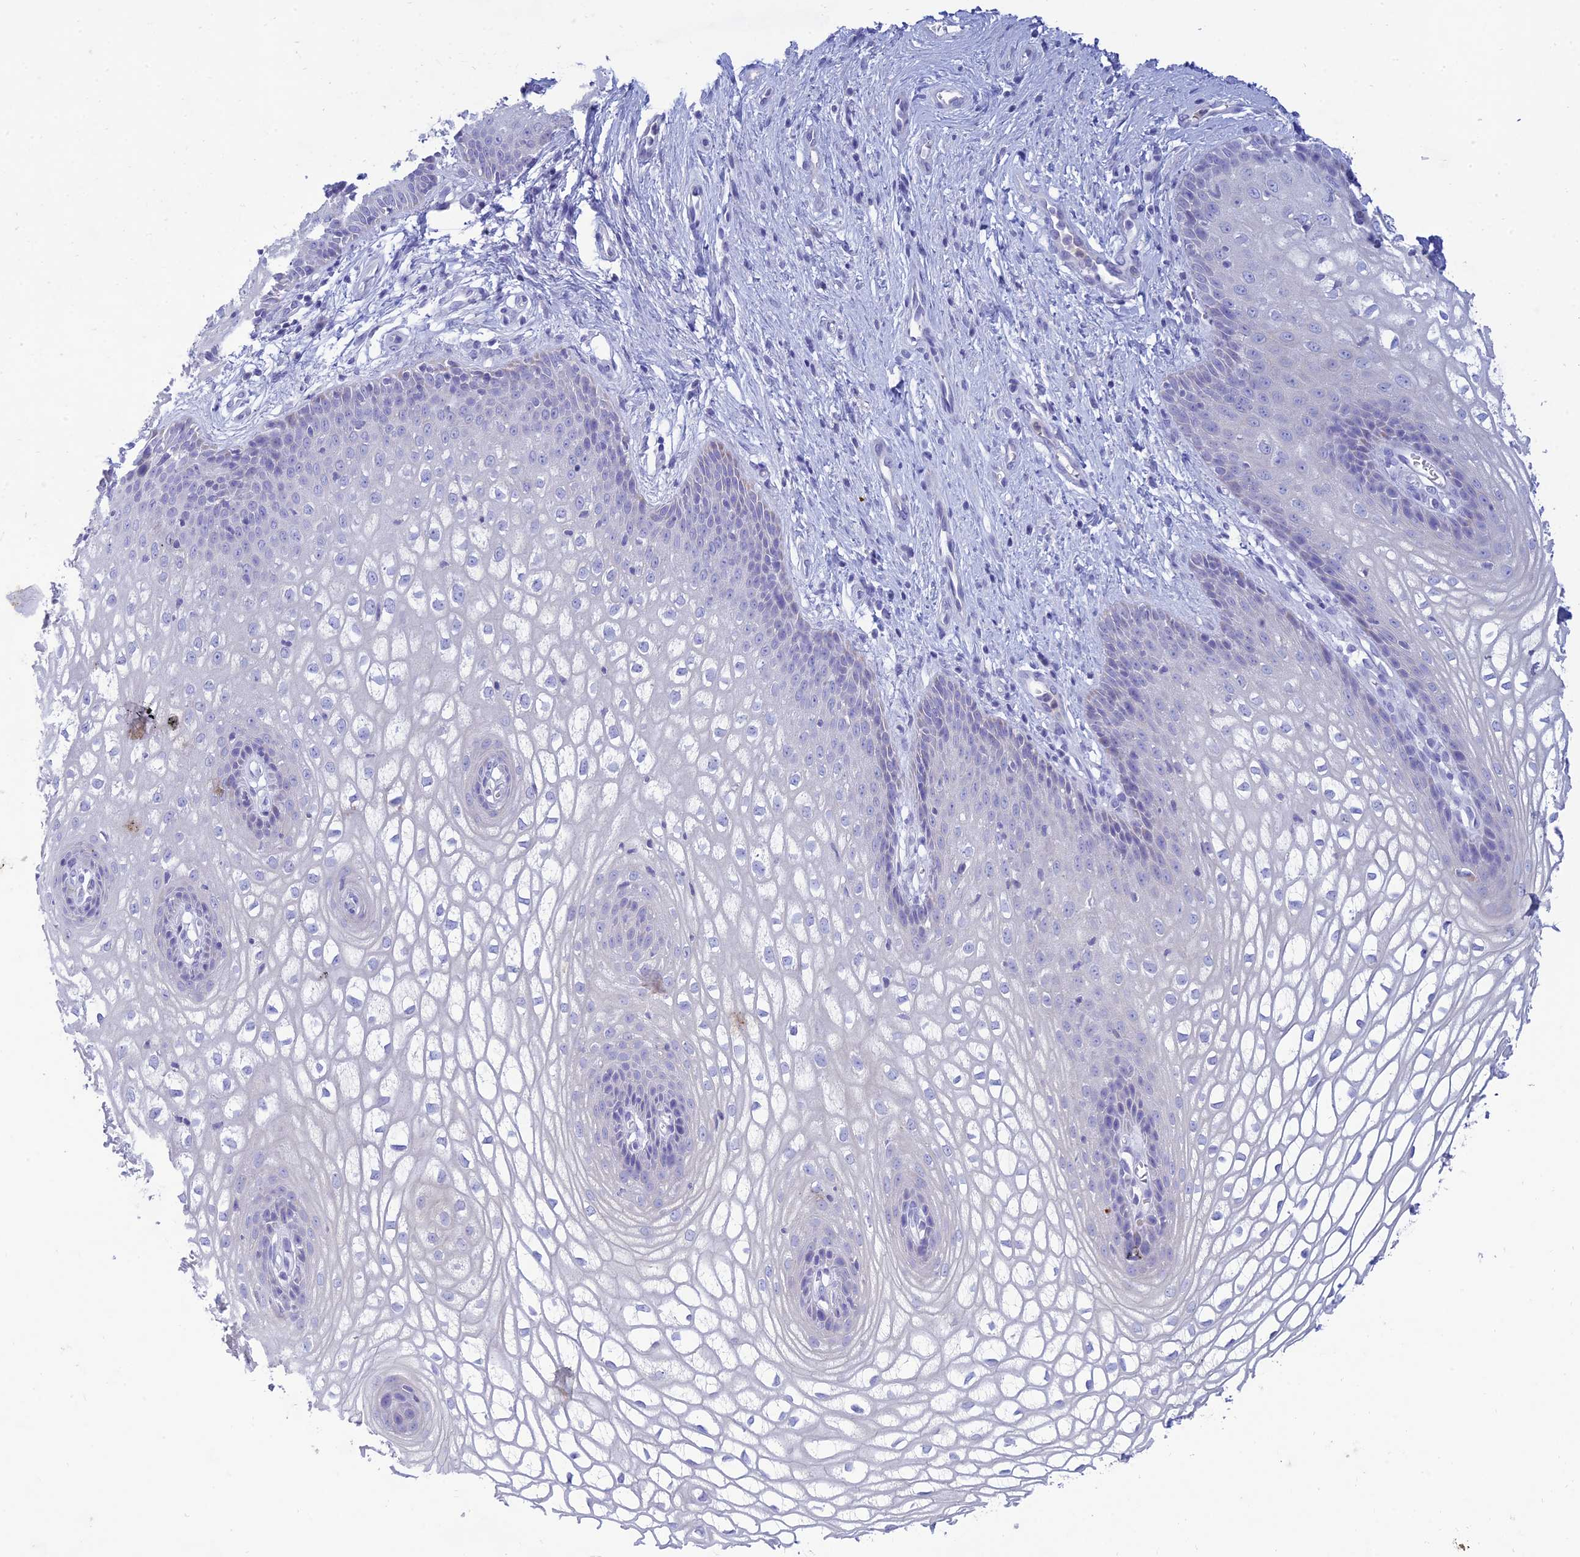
{"staining": {"intensity": "negative", "quantity": "none", "location": "none"}, "tissue": "vagina", "cell_type": "Squamous epithelial cells", "image_type": "normal", "snomed": [{"axis": "morphology", "description": "Normal tissue, NOS"}, {"axis": "topography", "description": "Vagina"}], "caption": "Human vagina stained for a protein using immunohistochemistry shows no positivity in squamous epithelial cells.", "gene": "MAL2", "patient": {"sex": "female", "age": 34}}